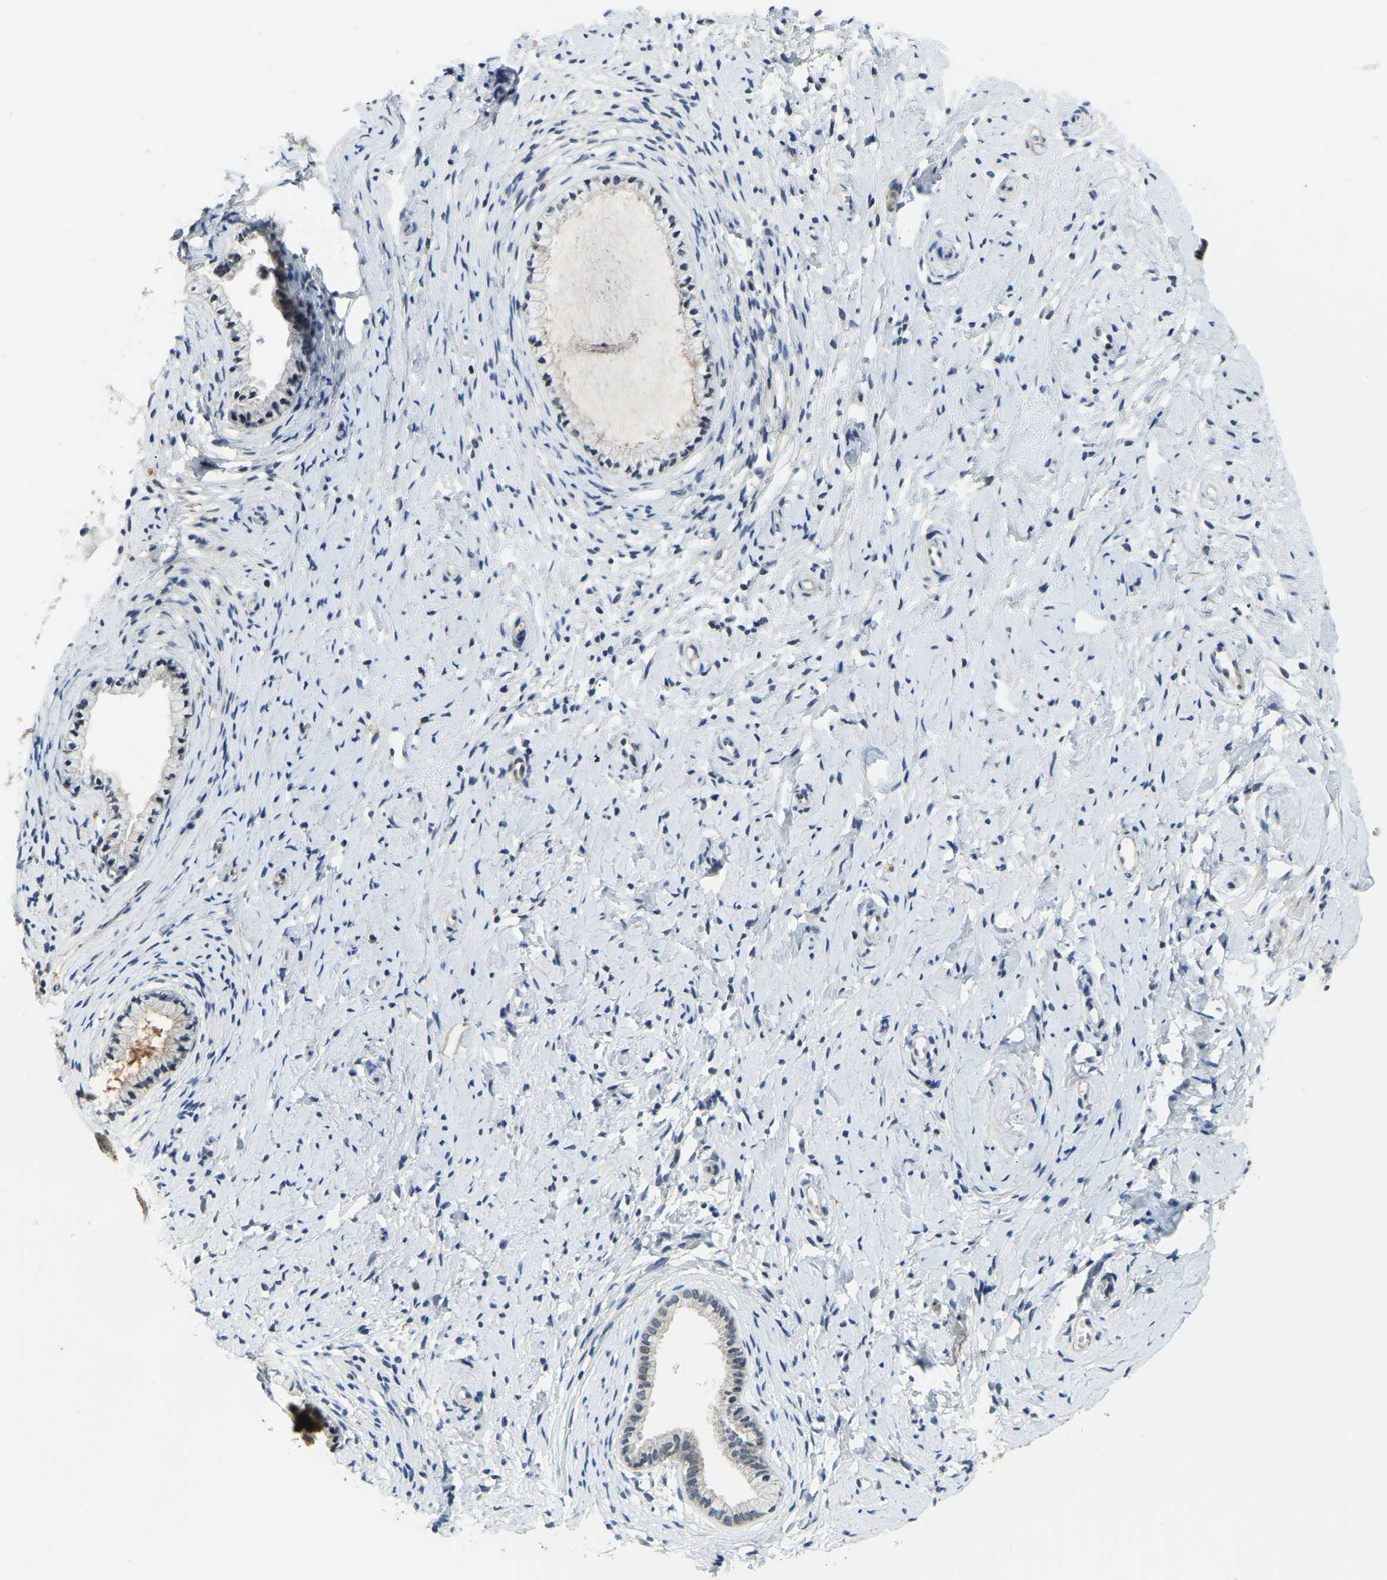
{"staining": {"intensity": "weak", "quantity": "<25%", "location": "cytoplasmic/membranous"}, "tissue": "cervix", "cell_type": "Glandular cells", "image_type": "normal", "snomed": [{"axis": "morphology", "description": "Normal tissue, NOS"}, {"axis": "topography", "description": "Cervix"}], "caption": "An immunohistochemistry (IHC) micrograph of benign cervix is shown. There is no staining in glandular cells of cervix. (Stains: DAB (3,3'-diaminobenzidine) immunohistochemistry with hematoxylin counter stain, Microscopy: brightfield microscopy at high magnification).", "gene": "AHNAK", "patient": {"sex": "female", "age": 72}}